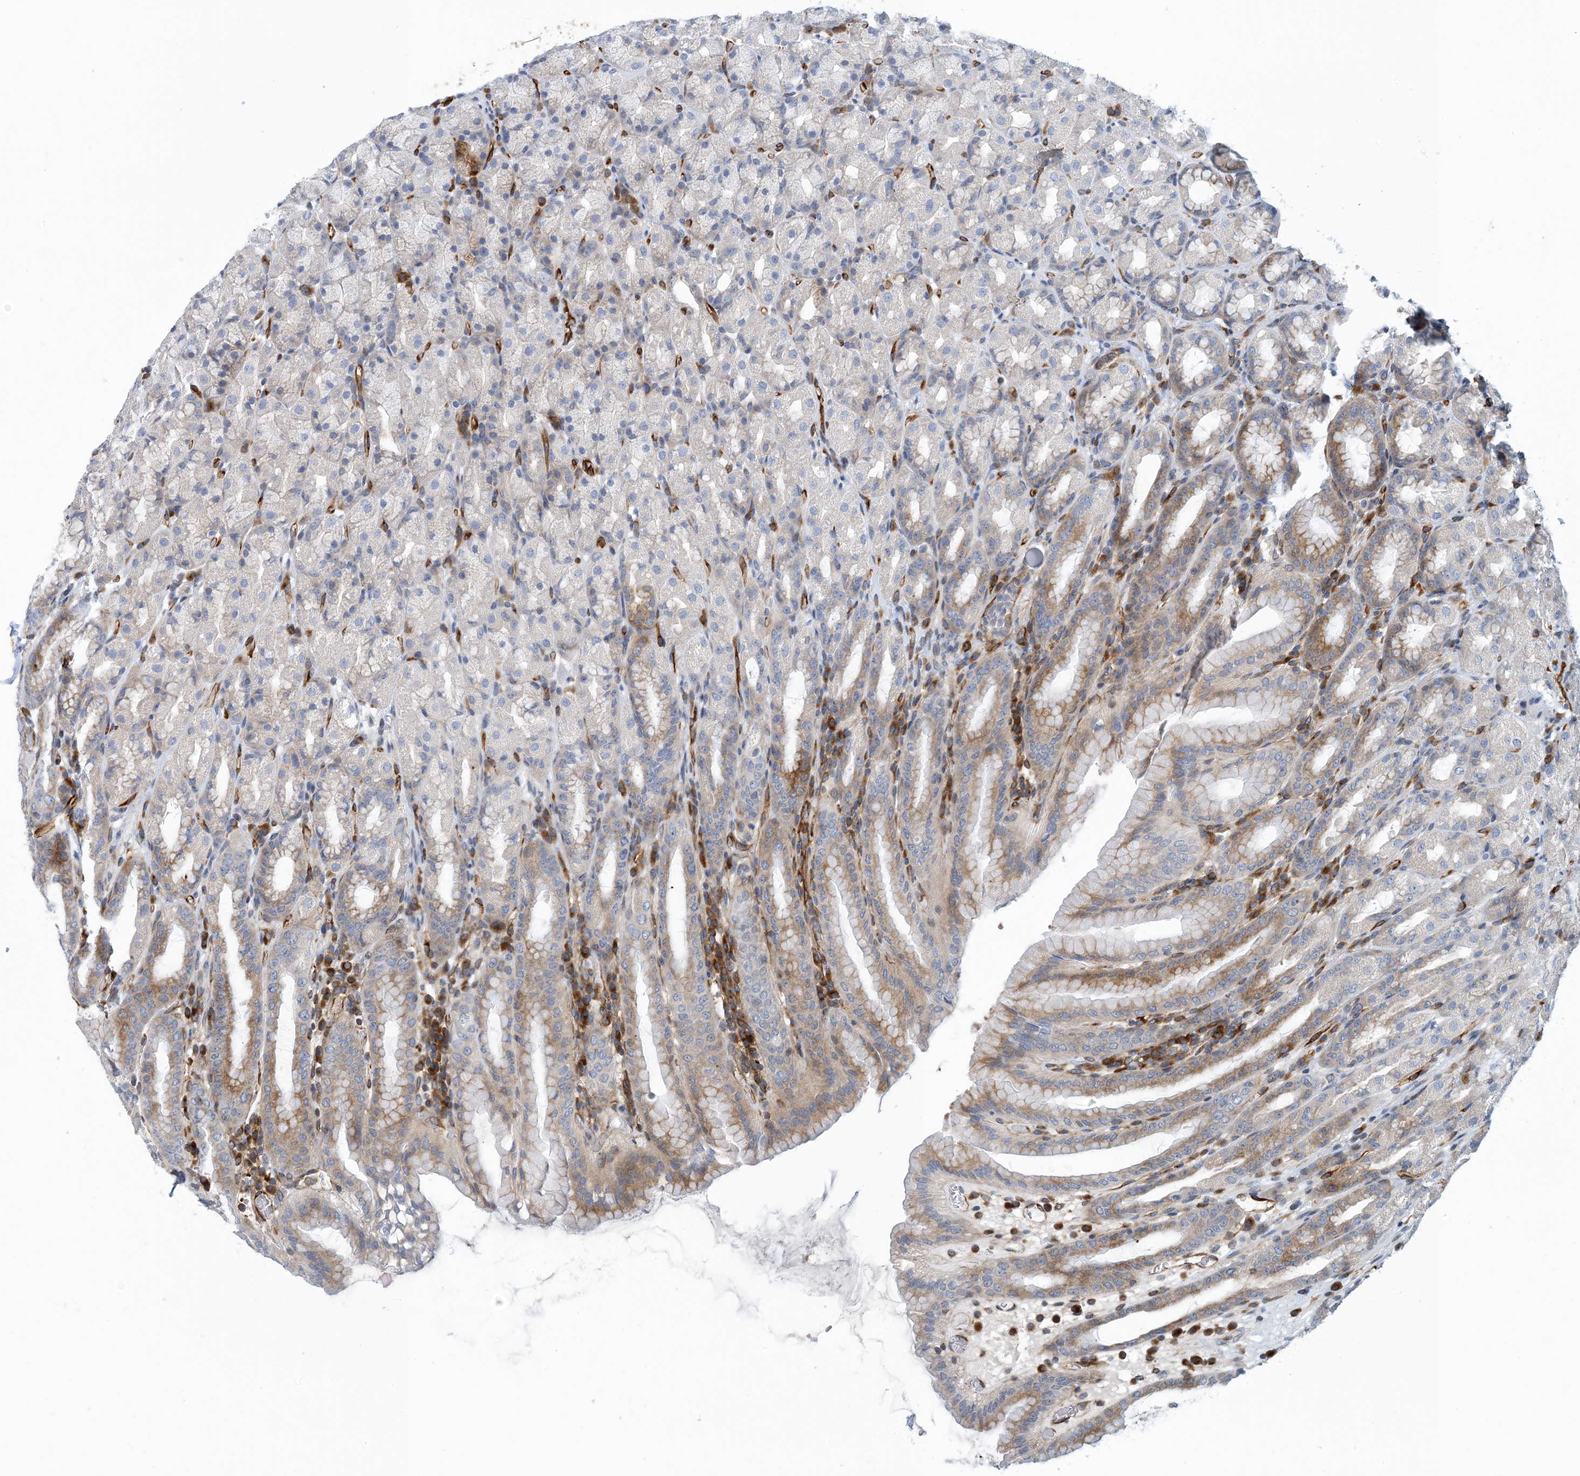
{"staining": {"intensity": "moderate", "quantity": "<25%", "location": "cytoplasmic/membranous"}, "tissue": "stomach", "cell_type": "Glandular cells", "image_type": "normal", "snomed": [{"axis": "morphology", "description": "Normal tissue, NOS"}, {"axis": "topography", "description": "Stomach, upper"}], "caption": "The photomicrograph displays immunohistochemical staining of unremarkable stomach. There is moderate cytoplasmic/membranous expression is identified in approximately <25% of glandular cells.", "gene": "PCDHA2", "patient": {"sex": "male", "age": 68}}